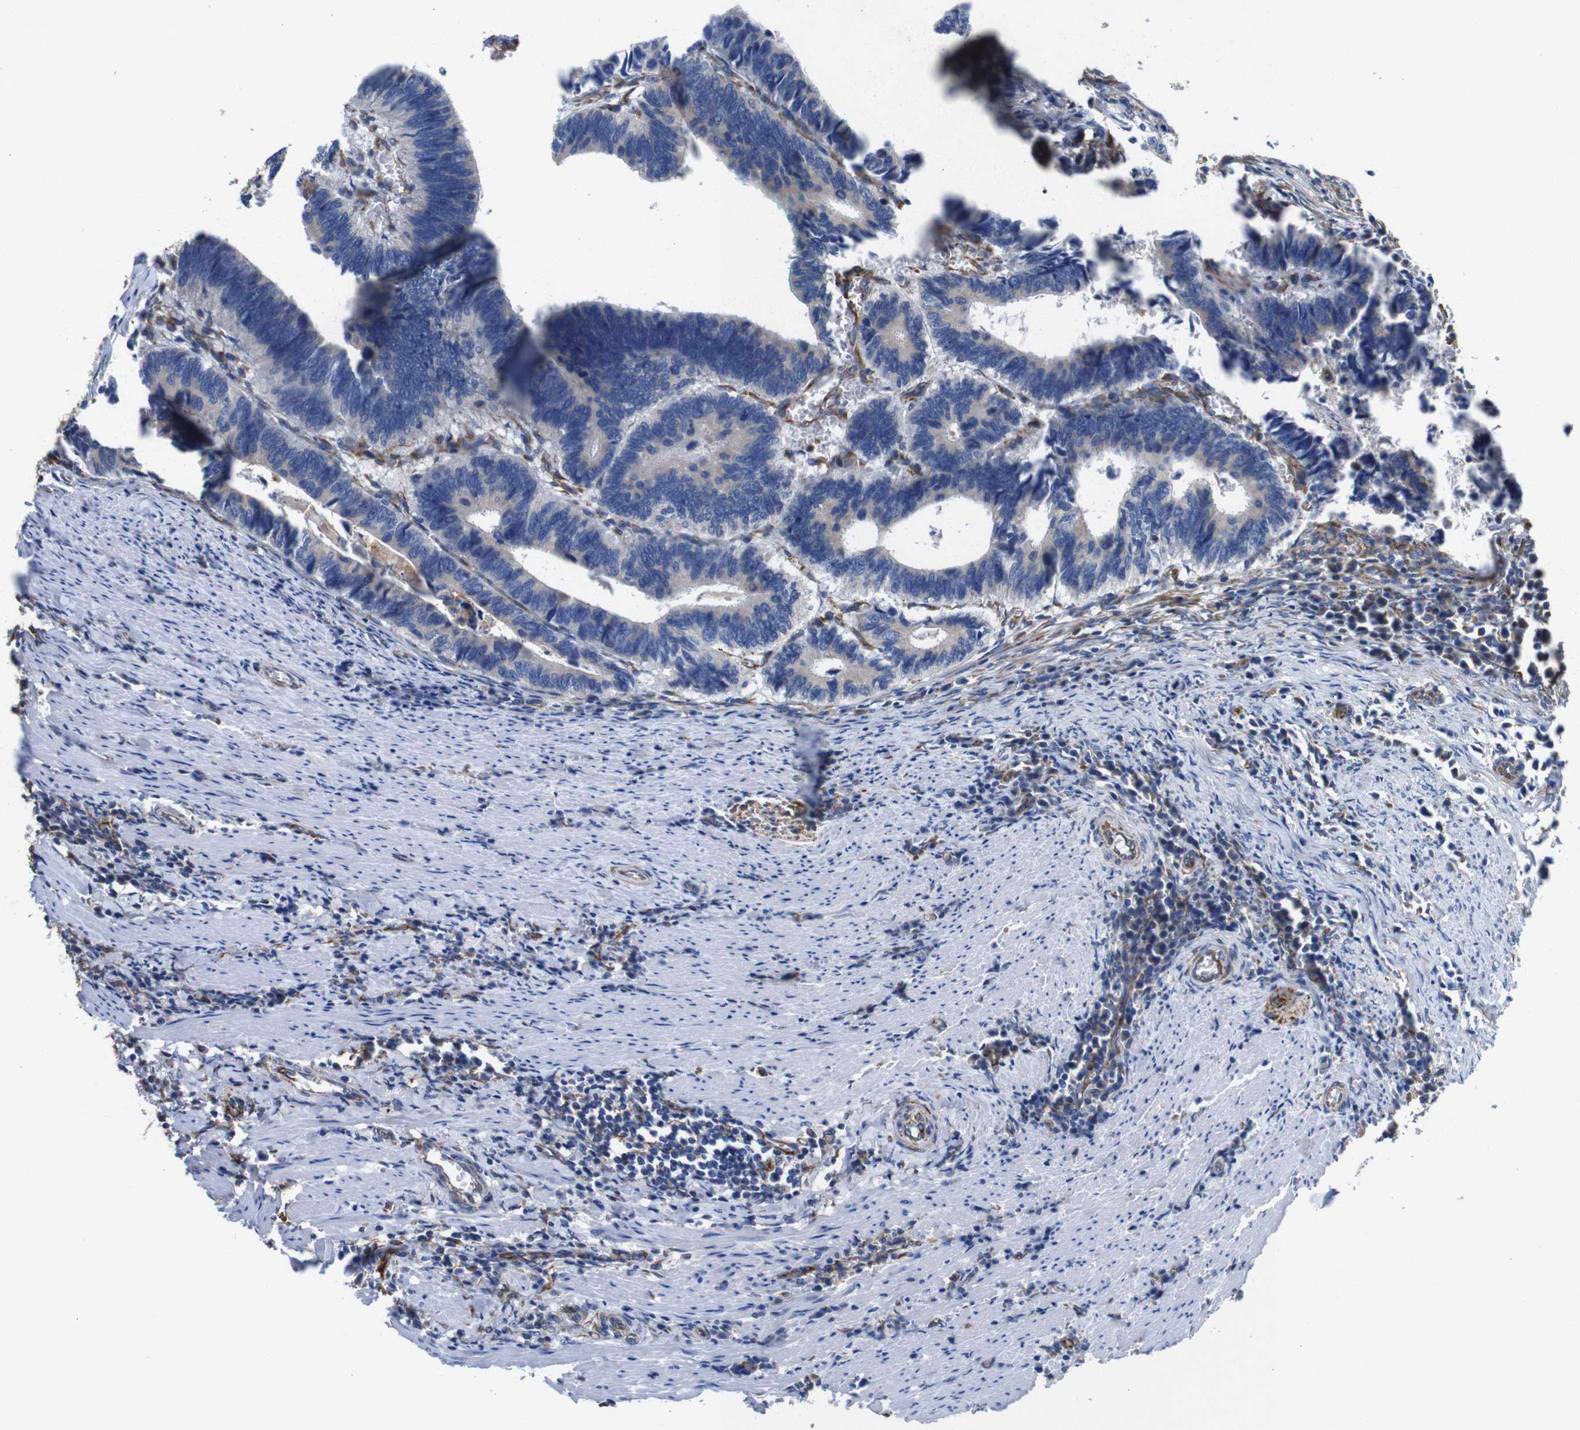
{"staining": {"intensity": "negative", "quantity": "none", "location": "none"}, "tissue": "colorectal cancer", "cell_type": "Tumor cells", "image_type": "cancer", "snomed": [{"axis": "morphology", "description": "Adenocarcinoma, NOS"}, {"axis": "topography", "description": "Colon"}], "caption": "Immunohistochemistry photomicrograph of neoplastic tissue: adenocarcinoma (colorectal) stained with DAB (3,3'-diaminobenzidine) shows no significant protein expression in tumor cells.", "gene": "POMK", "patient": {"sex": "male", "age": 72}}